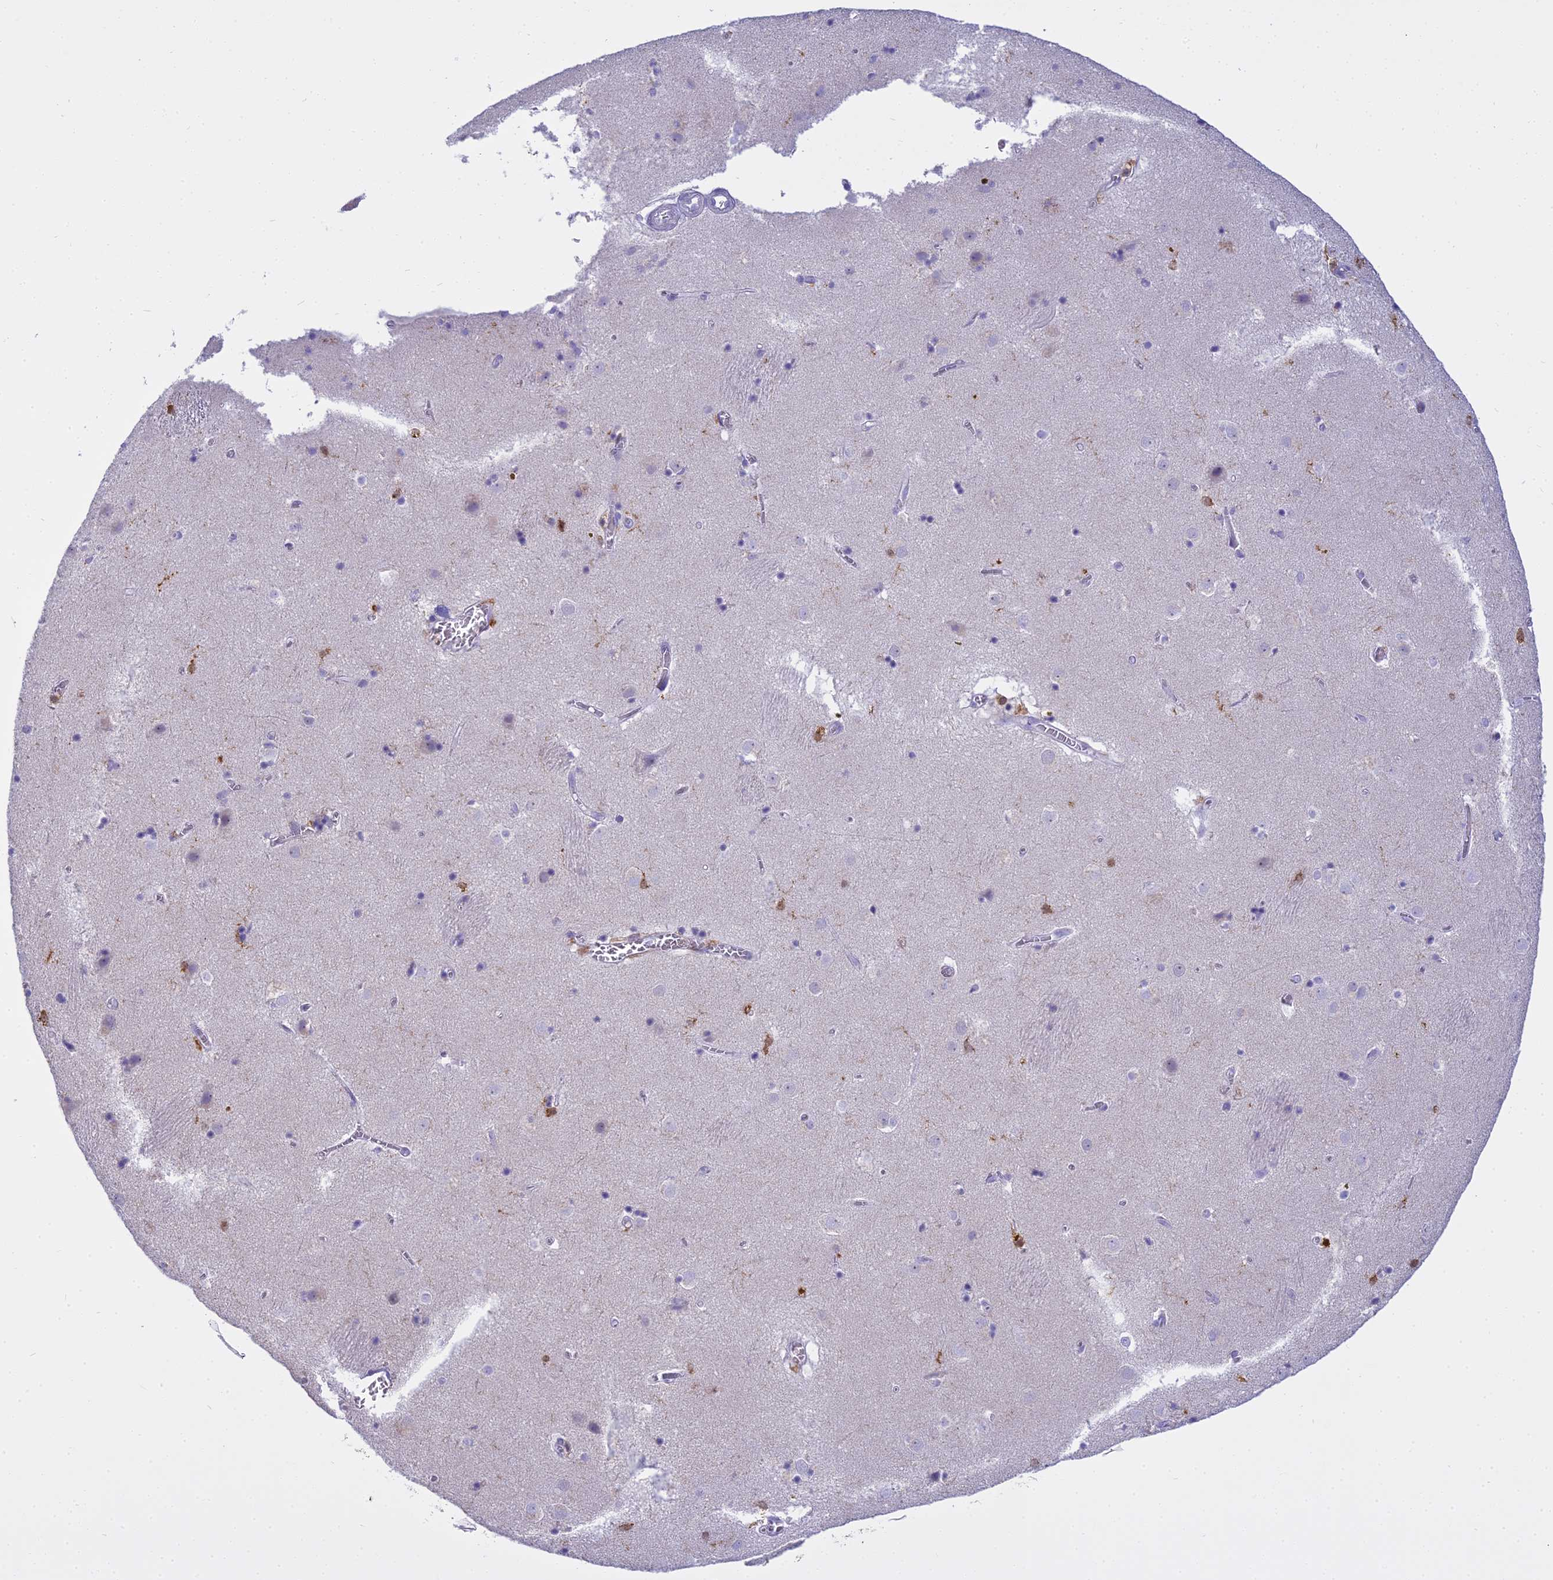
{"staining": {"intensity": "moderate", "quantity": "<25%", "location": "cytoplasmic/membranous"}, "tissue": "caudate", "cell_type": "Glial cells", "image_type": "normal", "snomed": [{"axis": "morphology", "description": "Normal tissue, NOS"}, {"axis": "topography", "description": "Lateral ventricle wall"}], "caption": "High-magnification brightfield microscopy of unremarkable caudate stained with DAB (brown) and counterstained with hematoxylin (blue). glial cells exhibit moderate cytoplasmic/membranous expression is present in about<25% of cells.", "gene": "BLNK", "patient": {"sex": "male", "age": 70}}